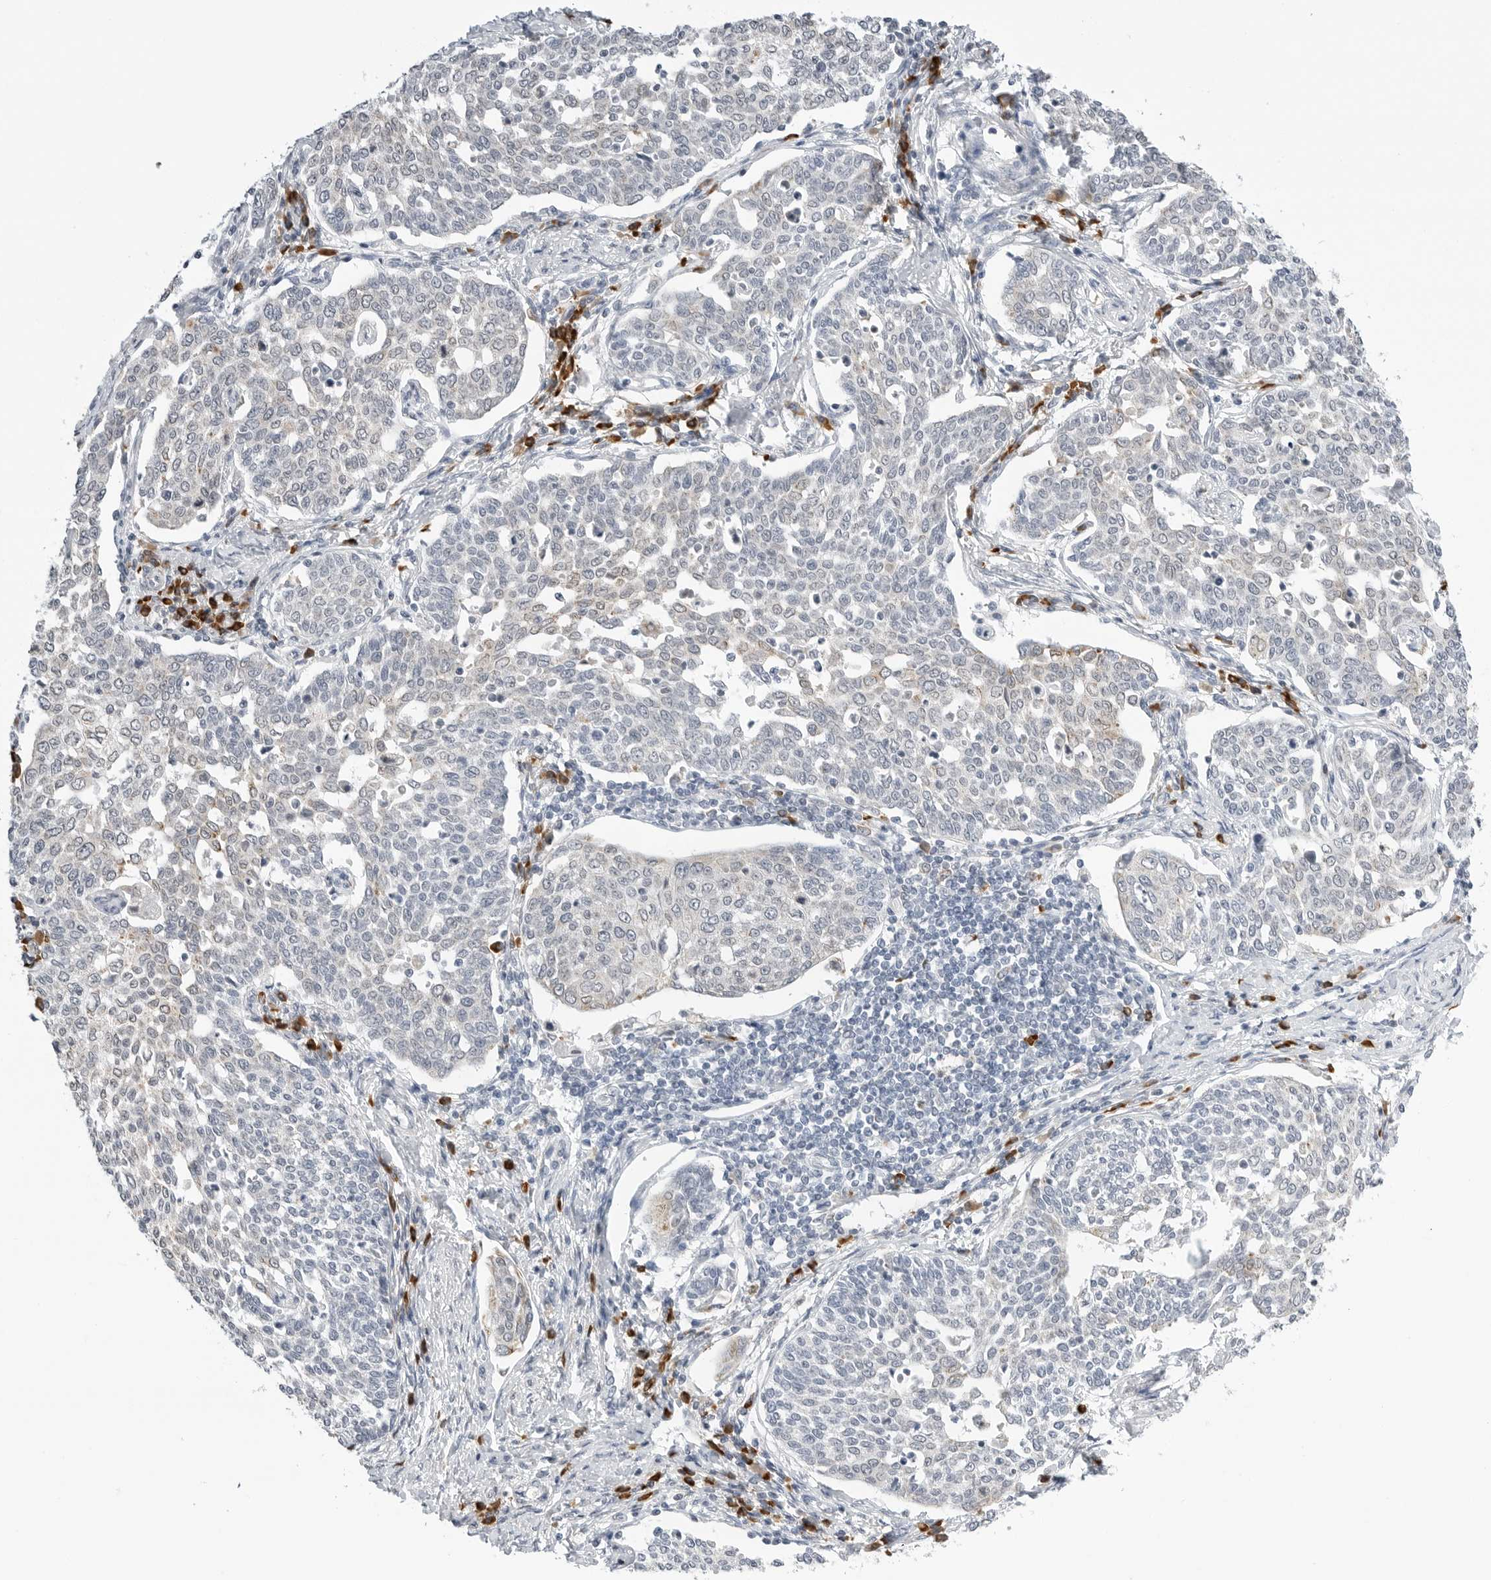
{"staining": {"intensity": "negative", "quantity": "none", "location": "none"}, "tissue": "cervical cancer", "cell_type": "Tumor cells", "image_type": "cancer", "snomed": [{"axis": "morphology", "description": "Squamous cell carcinoma, NOS"}, {"axis": "topography", "description": "Cervix"}], "caption": "Tumor cells are negative for protein expression in human cervical cancer (squamous cell carcinoma). (Immunohistochemistry, brightfield microscopy, high magnification).", "gene": "RPN1", "patient": {"sex": "female", "age": 34}}